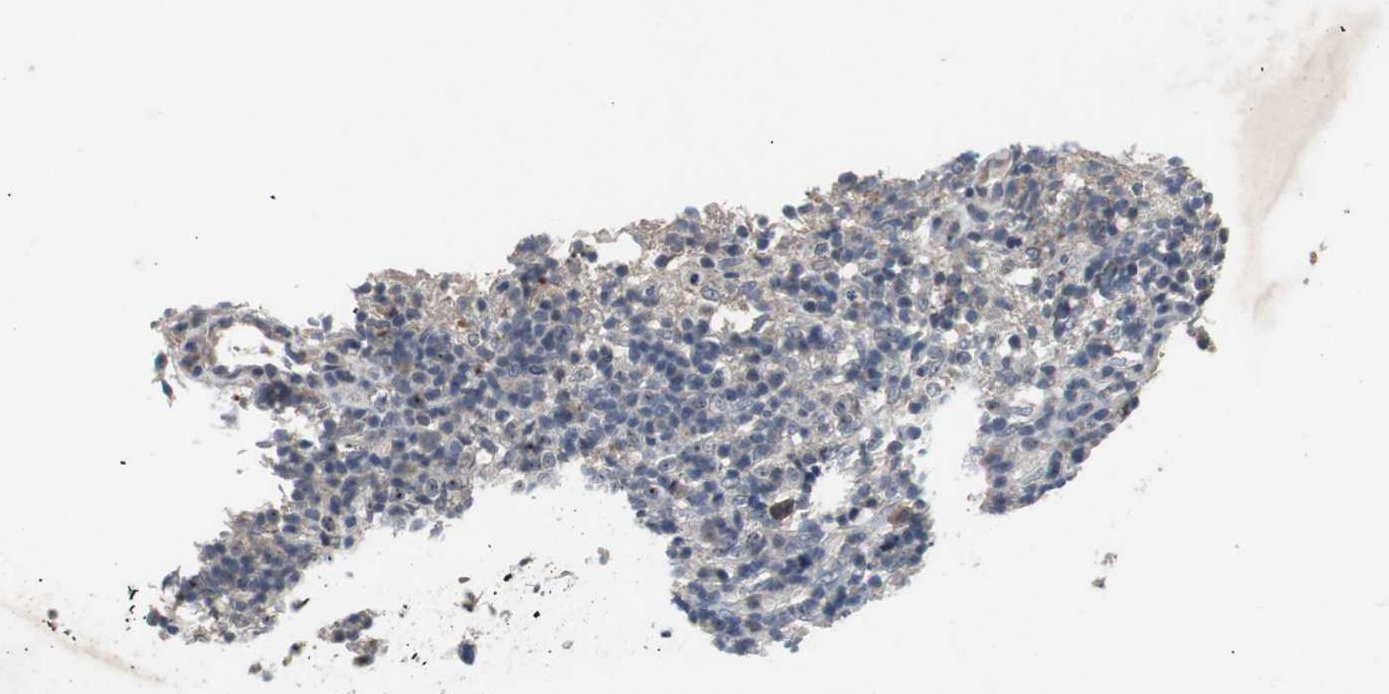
{"staining": {"intensity": "weak", "quantity": "25%-75%", "location": "cytoplasmic/membranous"}, "tissue": "lymphoma", "cell_type": "Tumor cells", "image_type": "cancer", "snomed": [{"axis": "morphology", "description": "Malignant lymphoma, non-Hodgkin's type, High grade"}, {"axis": "topography", "description": "Lymph node"}], "caption": "Approximately 25%-75% of tumor cells in human lymphoma demonstrate weak cytoplasmic/membranous protein staining as visualized by brown immunohistochemical staining.", "gene": "PCYT1B", "patient": {"sex": "female", "age": 76}}